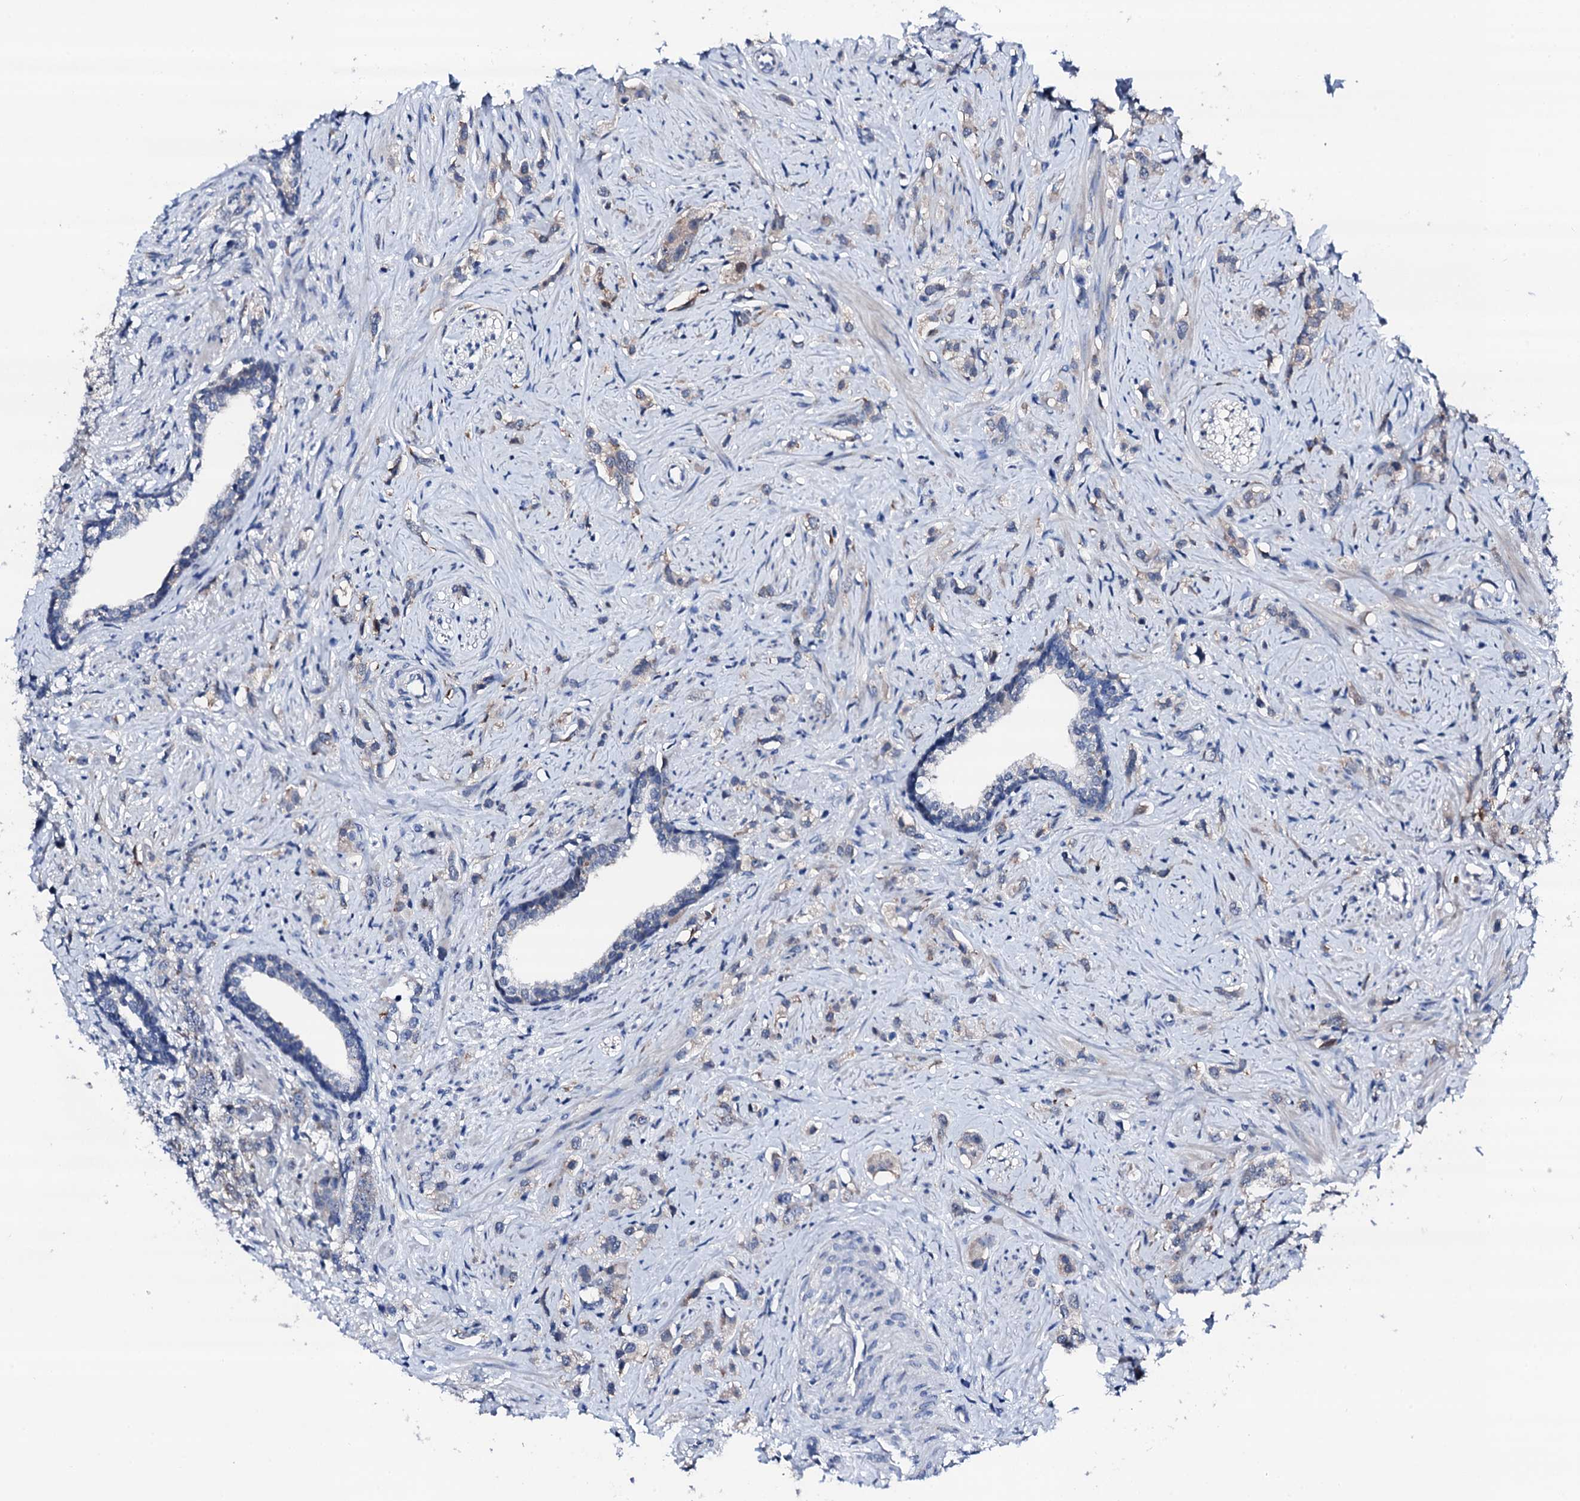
{"staining": {"intensity": "negative", "quantity": "none", "location": "none"}, "tissue": "prostate cancer", "cell_type": "Tumor cells", "image_type": "cancer", "snomed": [{"axis": "morphology", "description": "Adenocarcinoma, High grade"}, {"axis": "topography", "description": "Prostate"}], "caption": "Prostate cancer (adenocarcinoma (high-grade)) was stained to show a protein in brown. There is no significant staining in tumor cells.", "gene": "TRAFD1", "patient": {"sex": "male", "age": 63}}